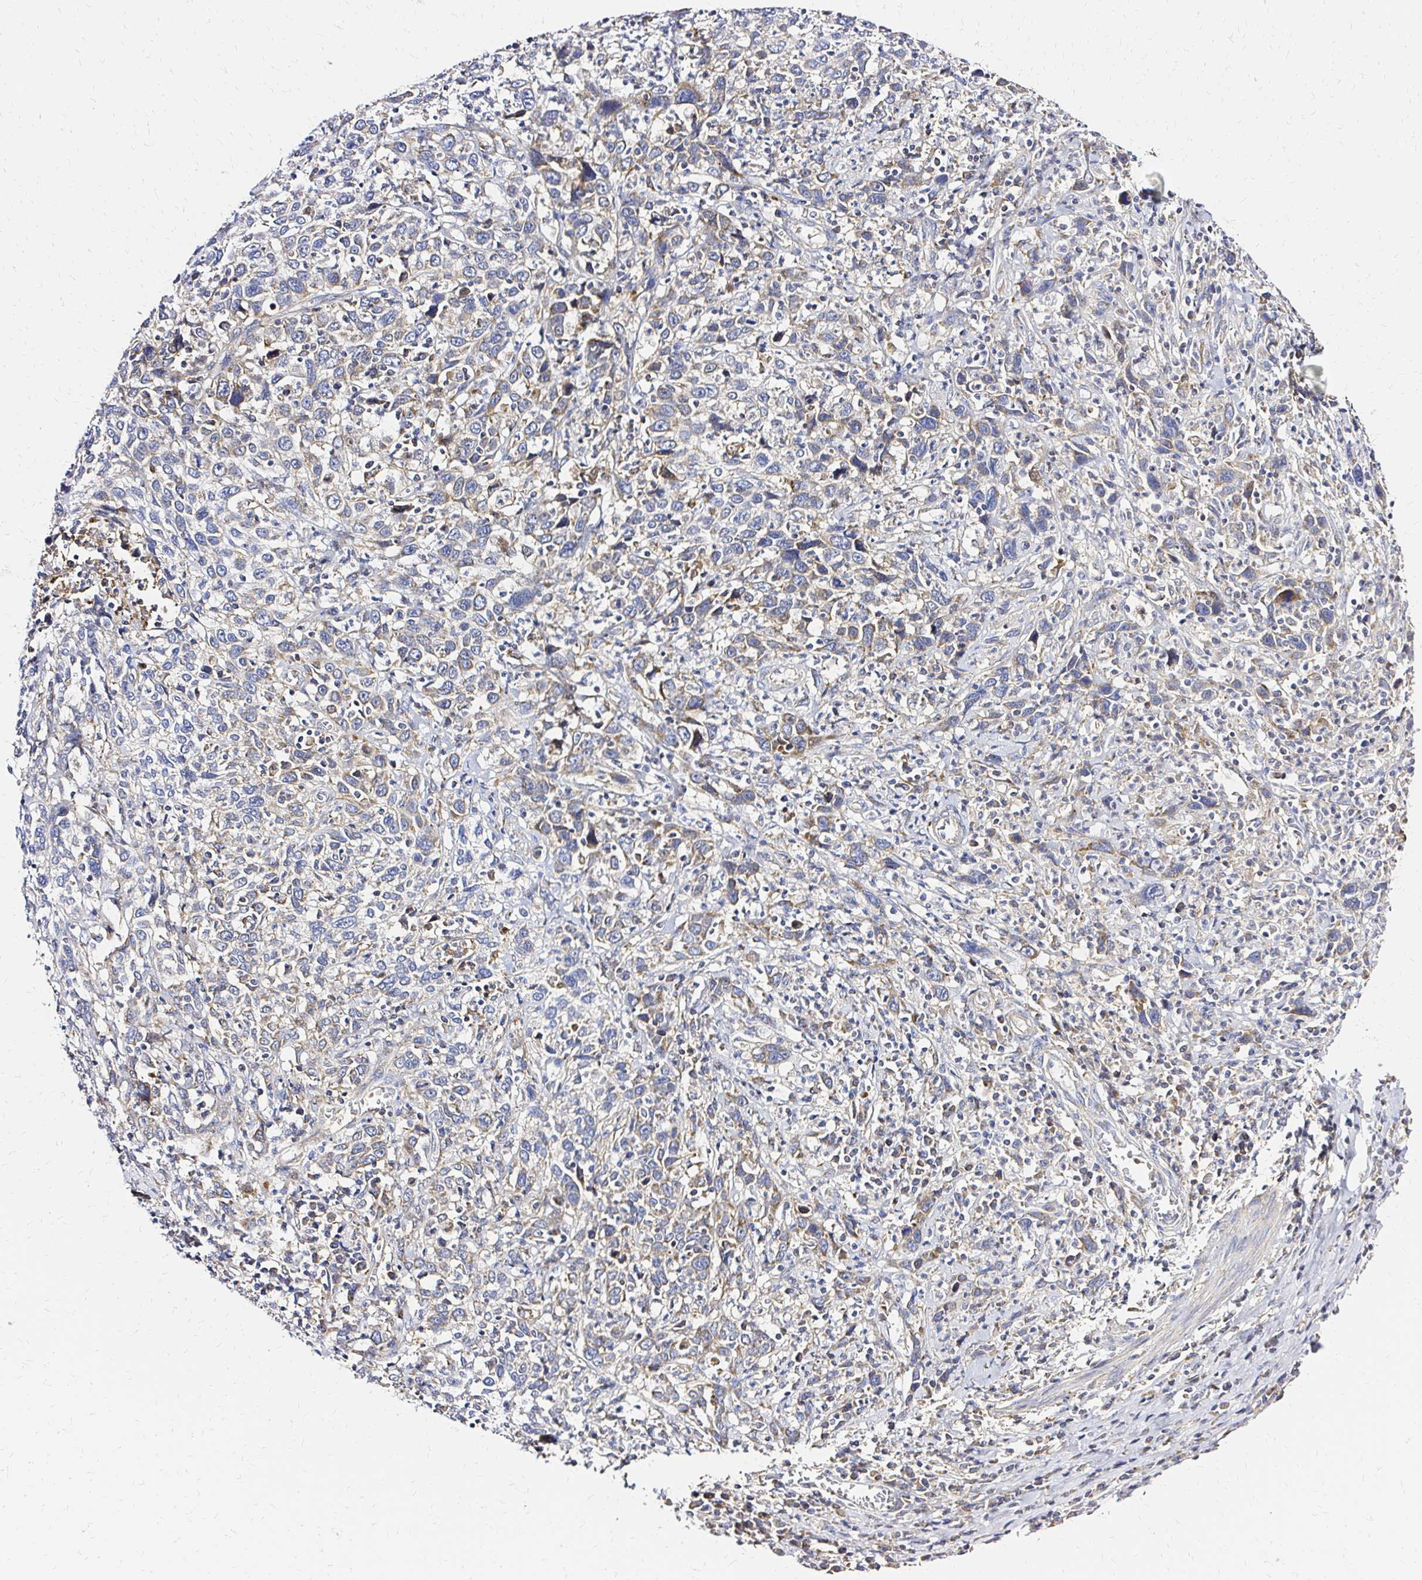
{"staining": {"intensity": "weak", "quantity": "25%-75%", "location": "cytoplasmic/membranous"}, "tissue": "cervical cancer", "cell_type": "Tumor cells", "image_type": "cancer", "snomed": [{"axis": "morphology", "description": "Squamous cell carcinoma, NOS"}, {"axis": "topography", "description": "Cervix"}], "caption": "Protein expression analysis of human cervical cancer (squamous cell carcinoma) reveals weak cytoplasmic/membranous positivity in about 25%-75% of tumor cells. (DAB IHC with brightfield microscopy, high magnification).", "gene": "MRPL13", "patient": {"sex": "female", "age": 46}}